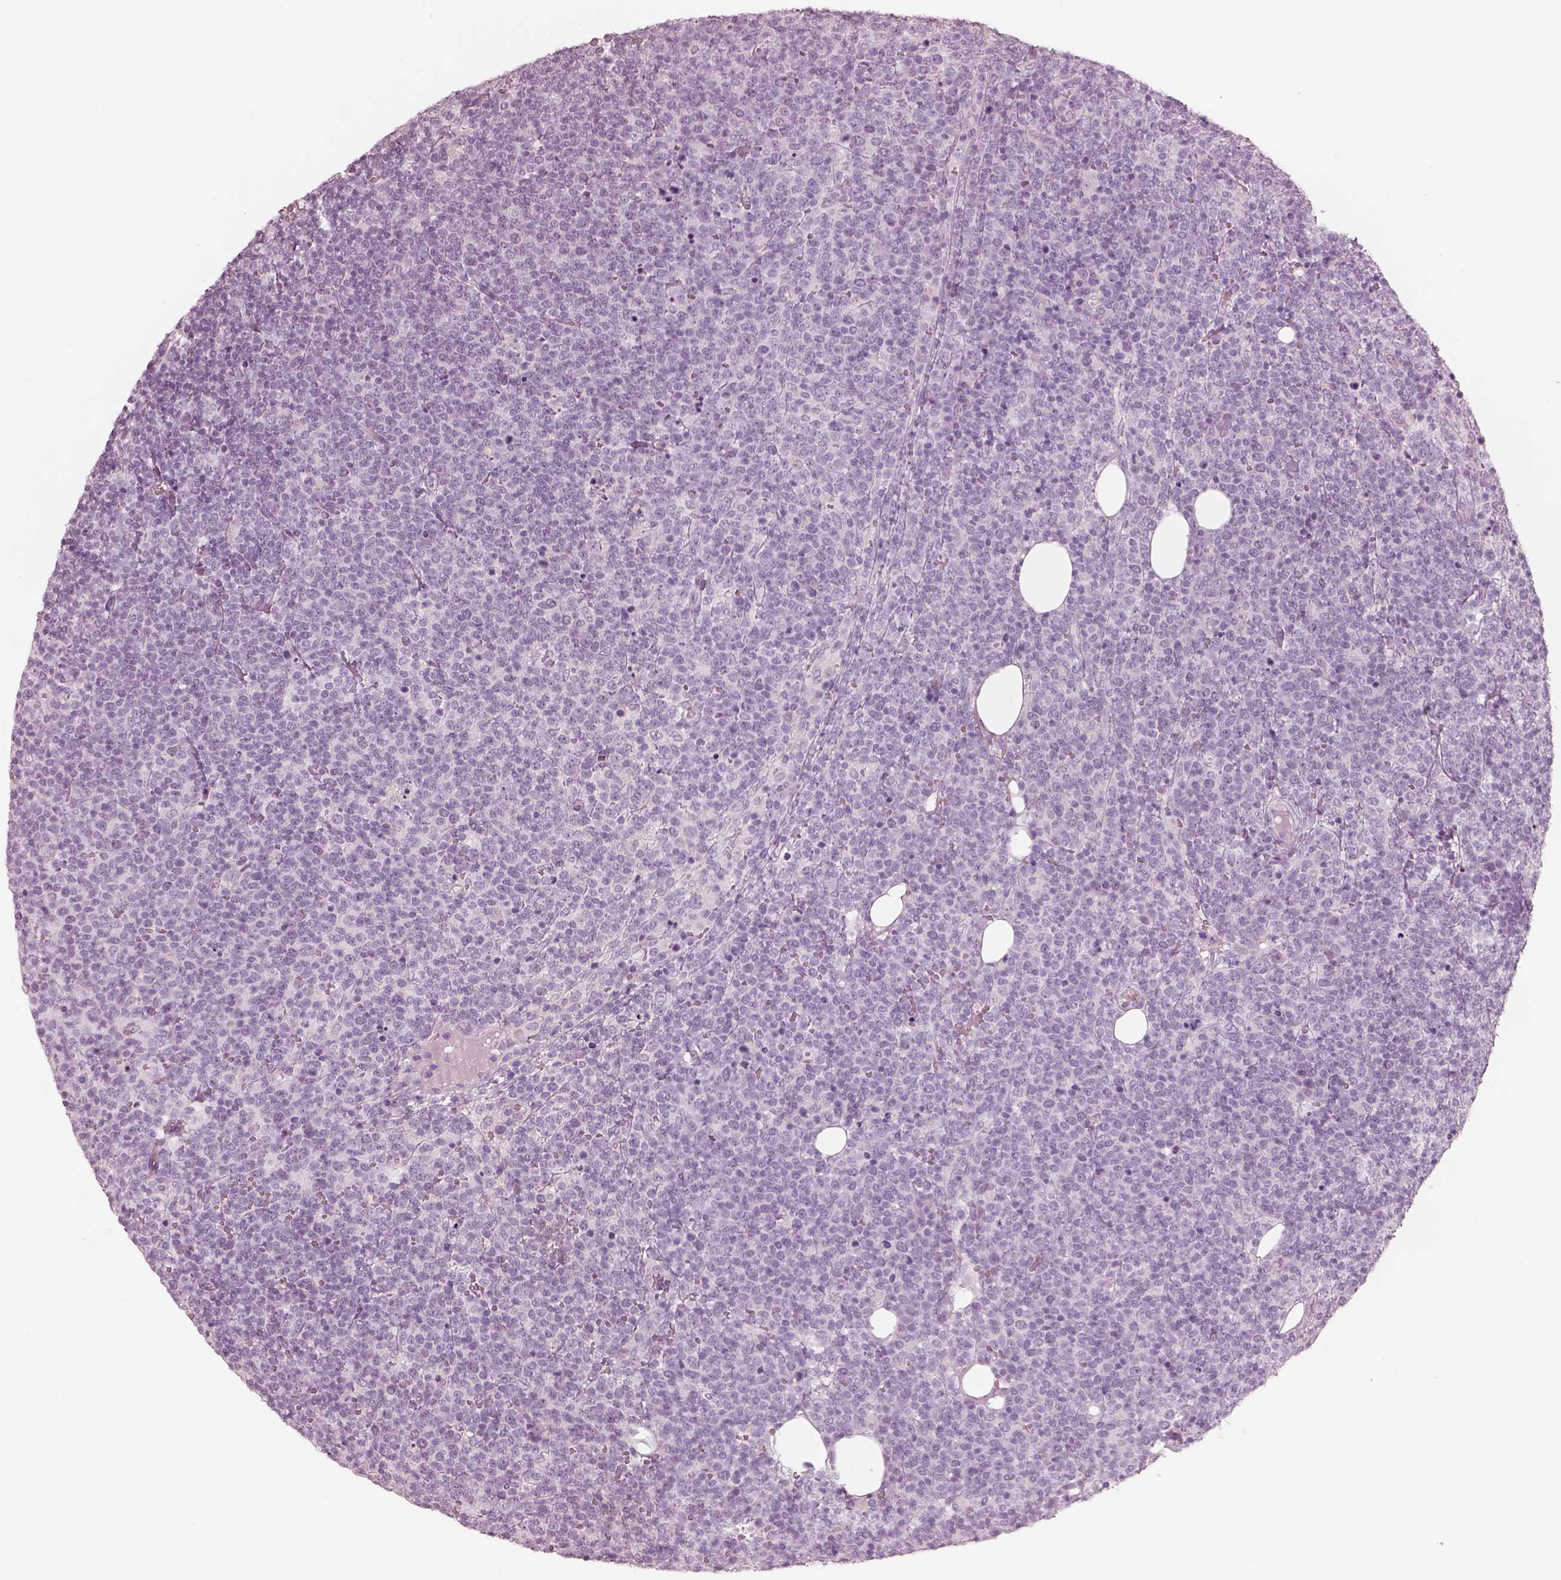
{"staining": {"intensity": "negative", "quantity": "none", "location": "none"}, "tissue": "lymphoma", "cell_type": "Tumor cells", "image_type": "cancer", "snomed": [{"axis": "morphology", "description": "Malignant lymphoma, non-Hodgkin's type, High grade"}, {"axis": "topography", "description": "Lymph node"}], "caption": "DAB (3,3'-diaminobenzidine) immunohistochemical staining of human lymphoma shows no significant staining in tumor cells. Brightfield microscopy of immunohistochemistry (IHC) stained with DAB (3,3'-diaminobenzidine) (brown) and hematoxylin (blue), captured at high magnification.", "gene": "KRTAP24-1", "patient": {"sex": "male", "age": 61}}